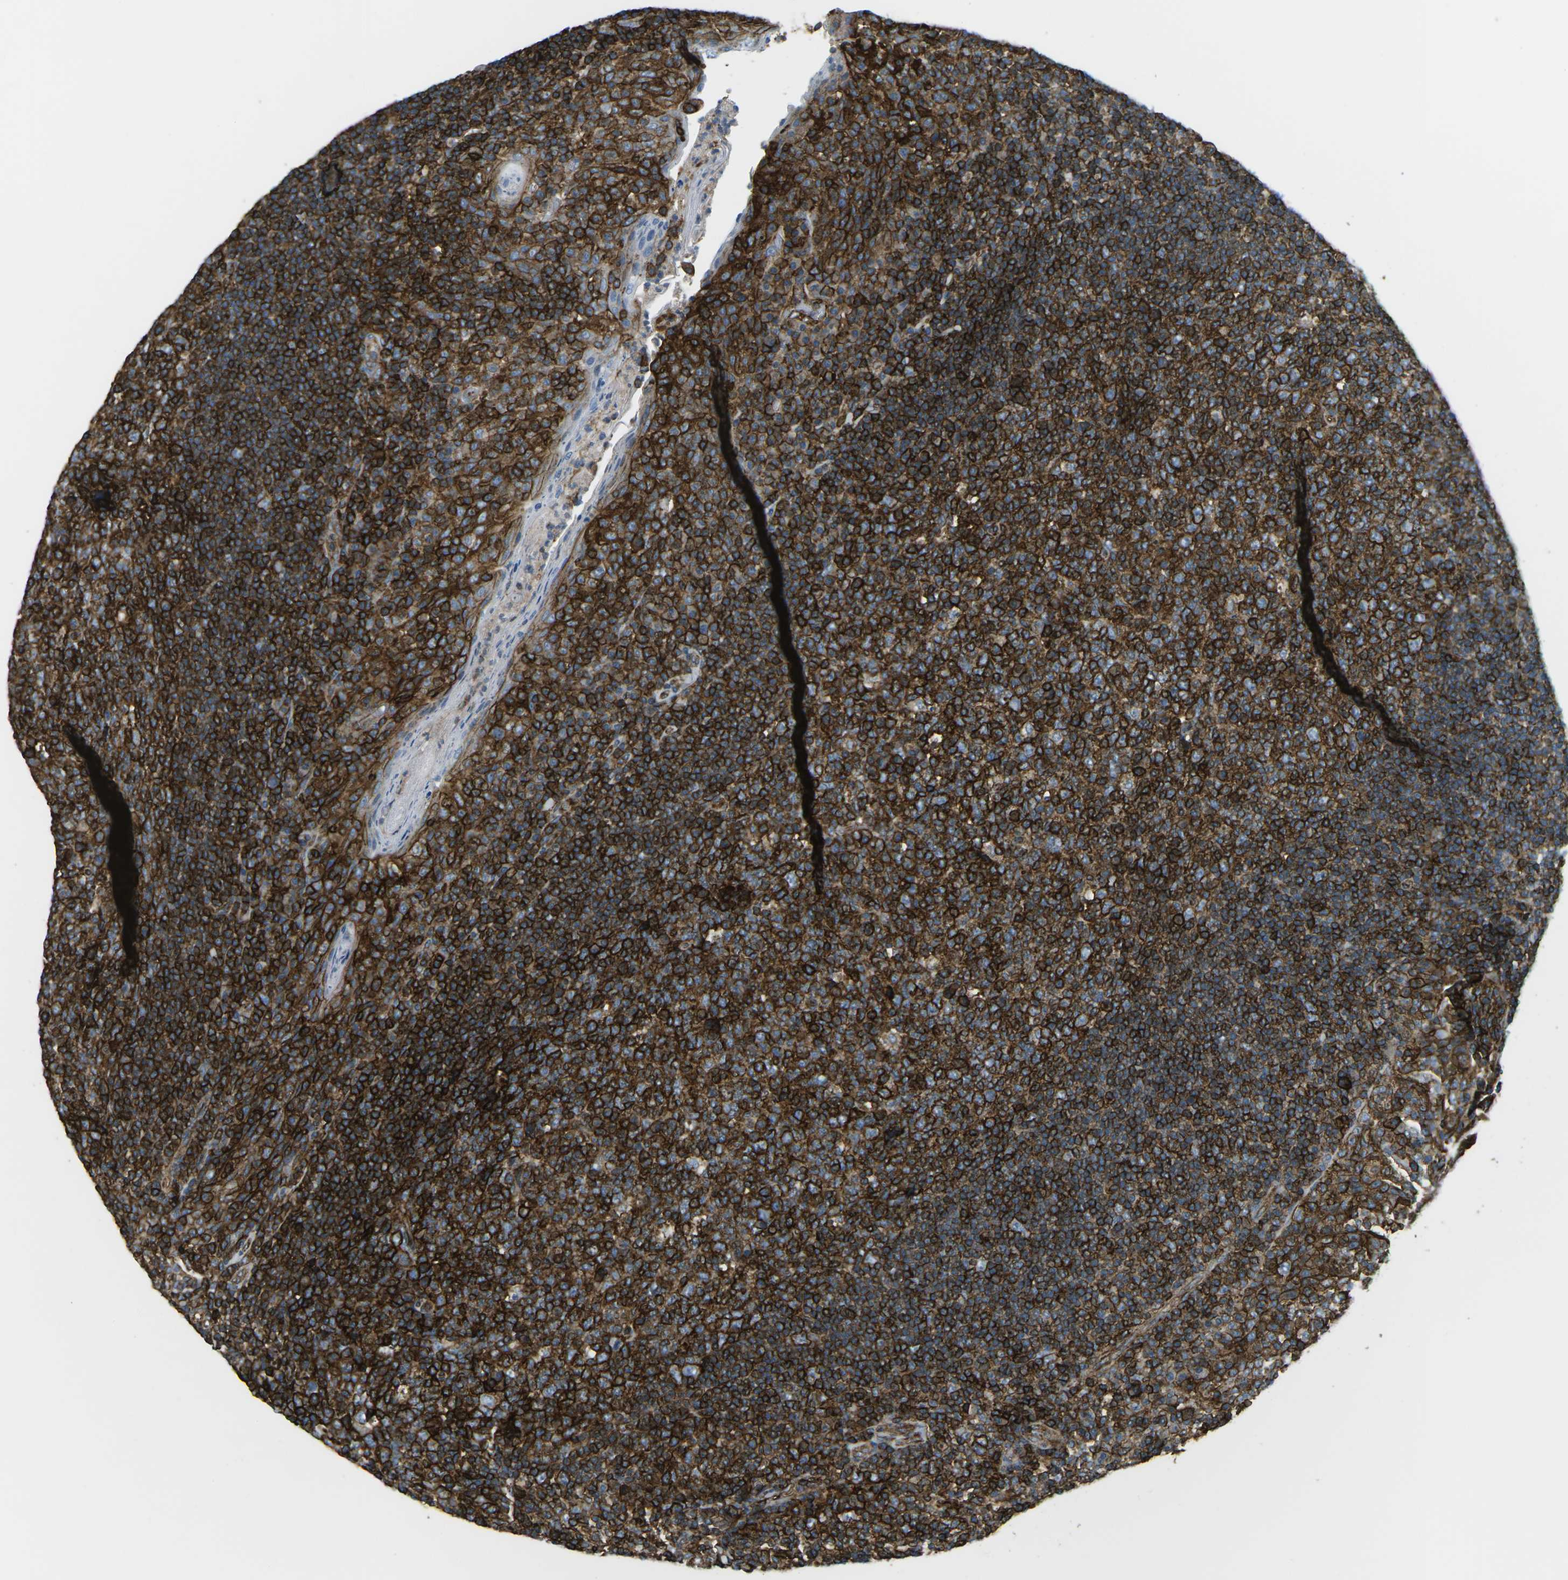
{"staining": {"intensity": "strong", "quantity": ">75%", "location": "cytoplasmic/membranous"}, "tissue": "tonsil", "cell_type": "Germinal center cells", "image_type": "normal", "snomed": [{"axis": "morphology", "description": "Normal tissue, NOS"}, {"axis": "topography", "description": "Tonsil"}], "caption": "Immunohistochemical staining of unremarkable human tonsil reveals high levels of strong cytoplasmic/membranous positivity in about >75% of germinal center cells.", "gene": "HLA", "patient": {"sex": "male", "age": 17}}